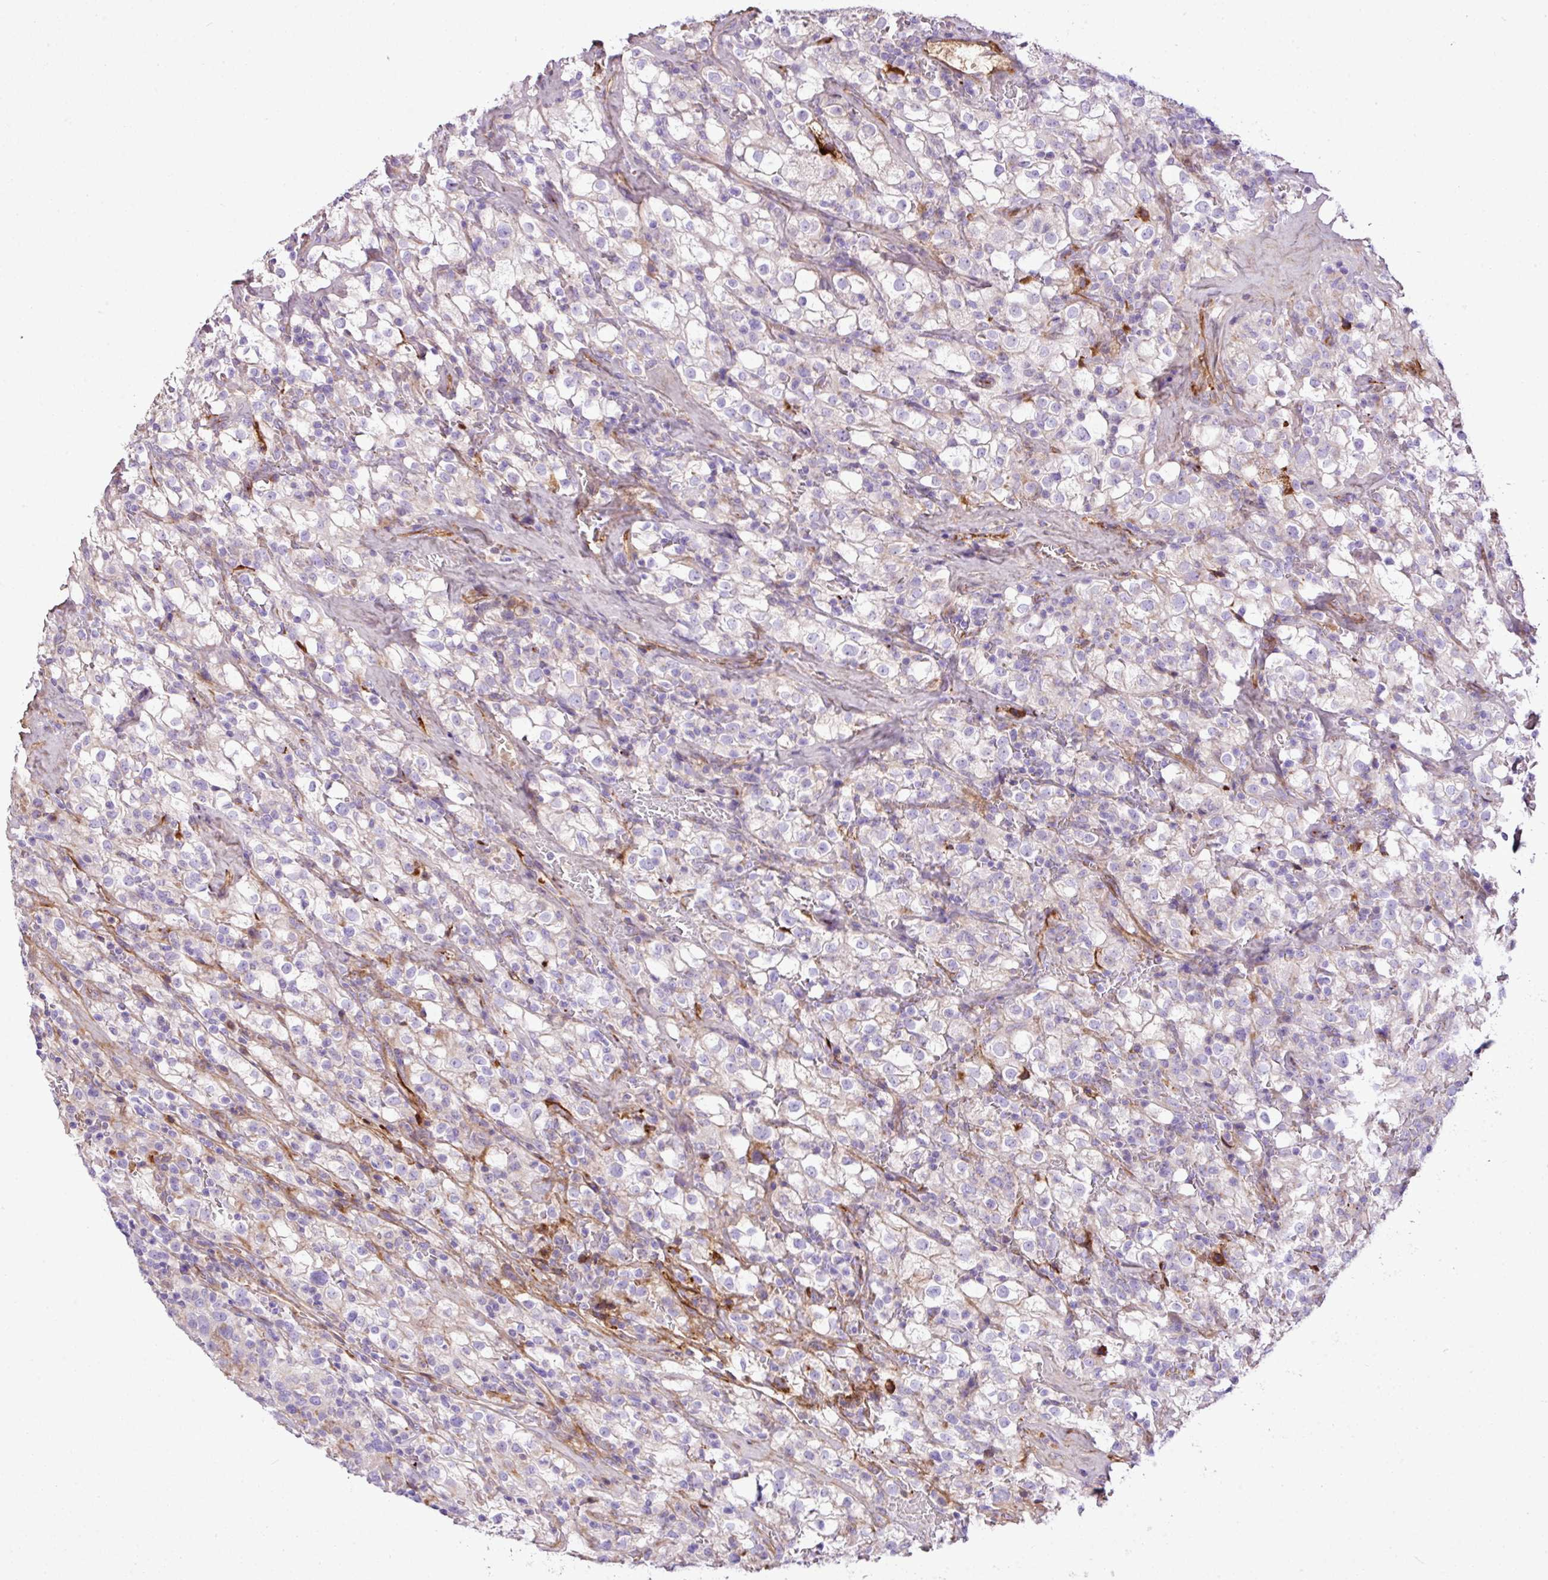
{"staining": {"intensity": "negative", "quantity": "none", "location": "none"}, "tissue": "renal cancer", "cell_type": "Tumor cells", "image_type": "cancer", "snomed": [{"axis": "morphology", "description": "Adenocarcinoma, NOS"}, {"axis": "topography", "description": "Kidney"}], "caption": "DAB immunohistochemical staining of human renal cancer (adenocarcinoma) exhibits no significant expression in tumor cells.", "gene": "CTXN2", "patient": {"sex": "female", "age": 74}}